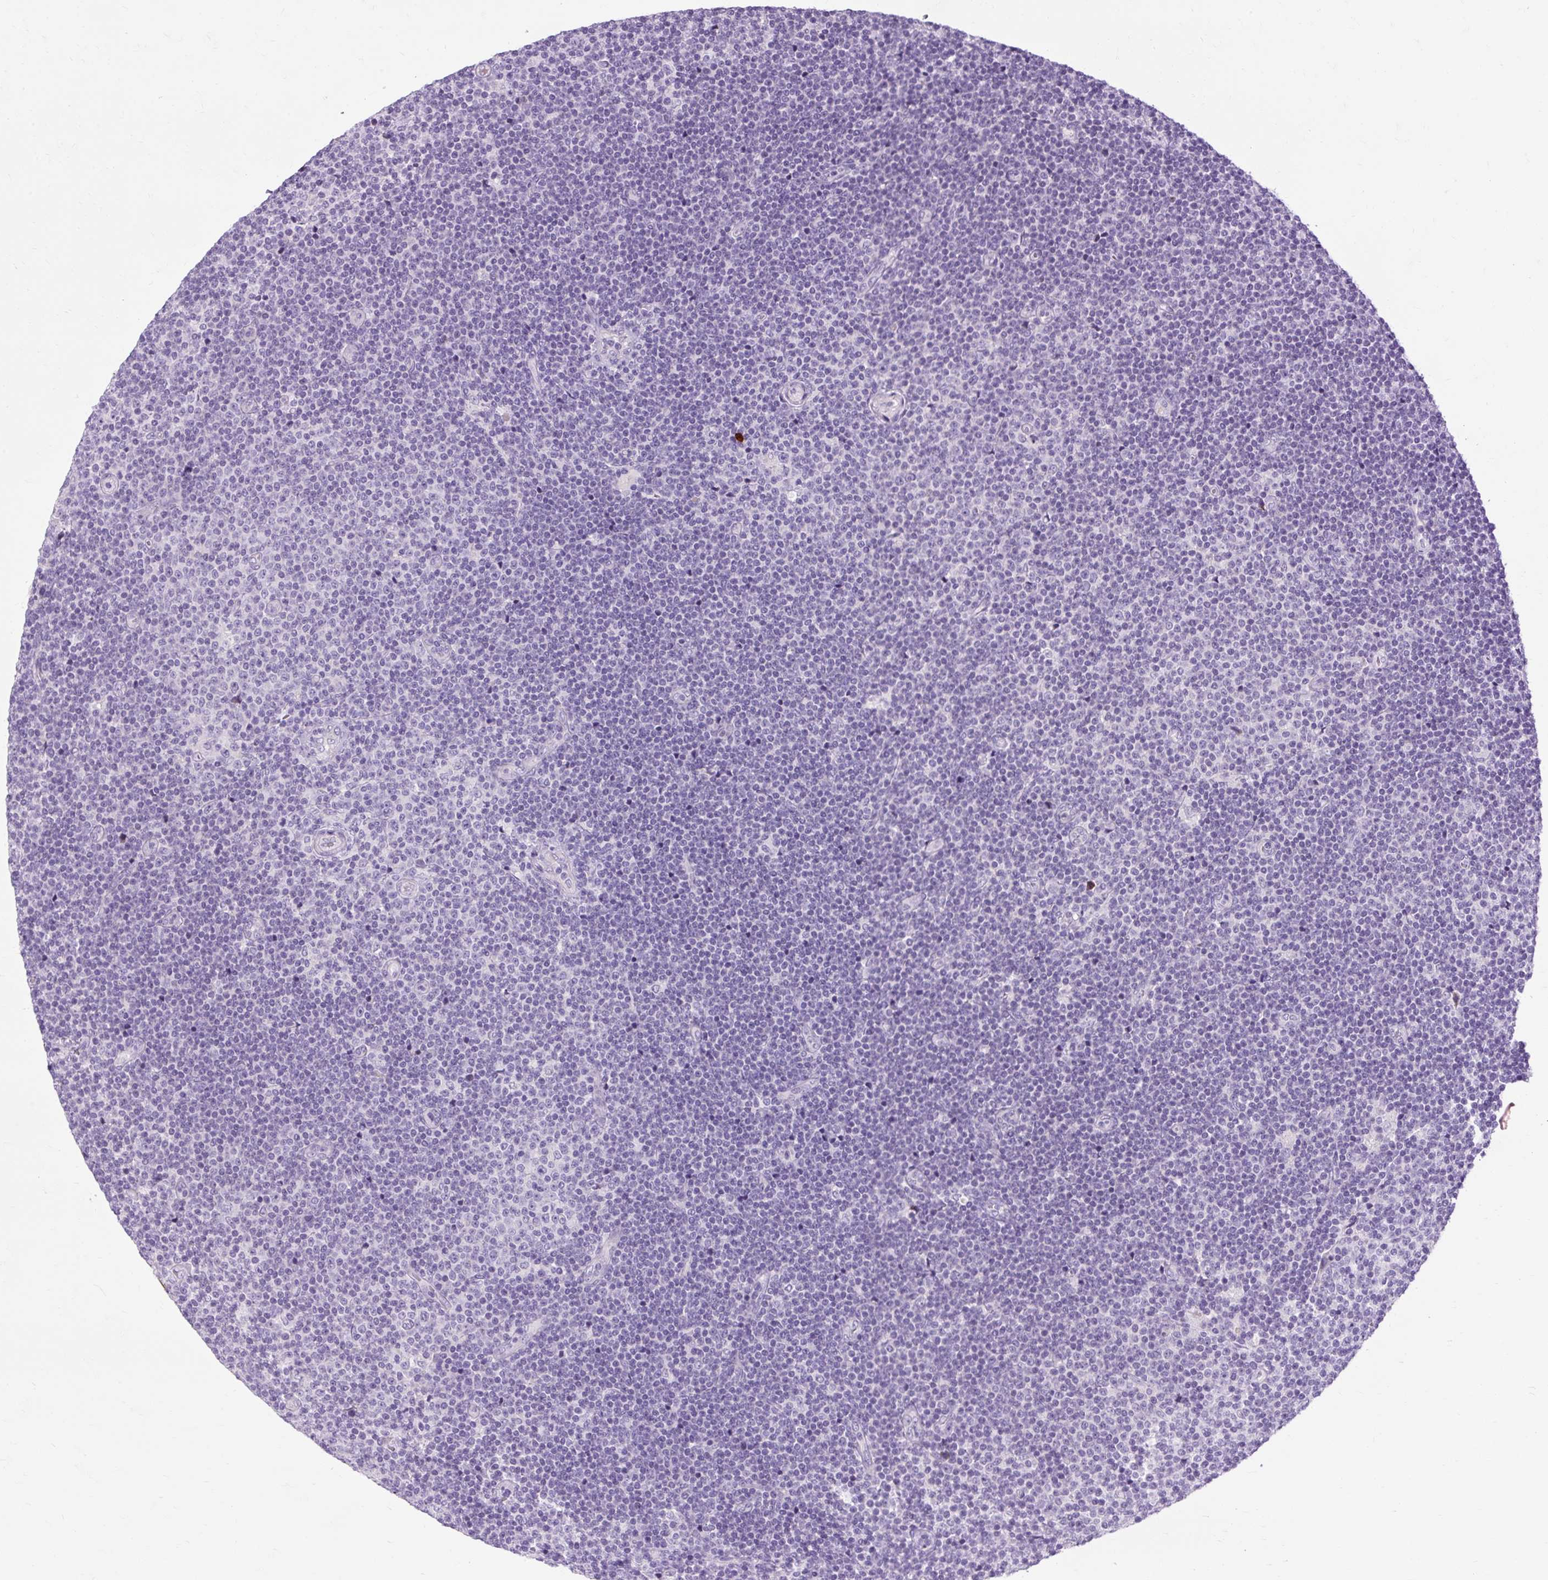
{"staining": {"intensity": "negative", "quantity": "none", "location": "none"}, "tissue": "lymphoma", "cell_type": "Tumor cells", "image_type": "cancer", "snomed": [{"axis": "morphology", "description": "Malignant lymphoma, non-Hodgkin's type, Low grade"}, {"axis": "topography", "description": "Lymph node"}], "caption": "Immunohistochemistry (IHC) photomicrograph of human lymphoma stained for a protein (brown), which demonstrates no expression in tumor cells. (DAB (3,3'-diaminobenzidine) immunohistochemistry (IHC) with hematoxylin counter stain).", "gene": "ARRDC2", "patient": {"sex": "male", "age": 48}}